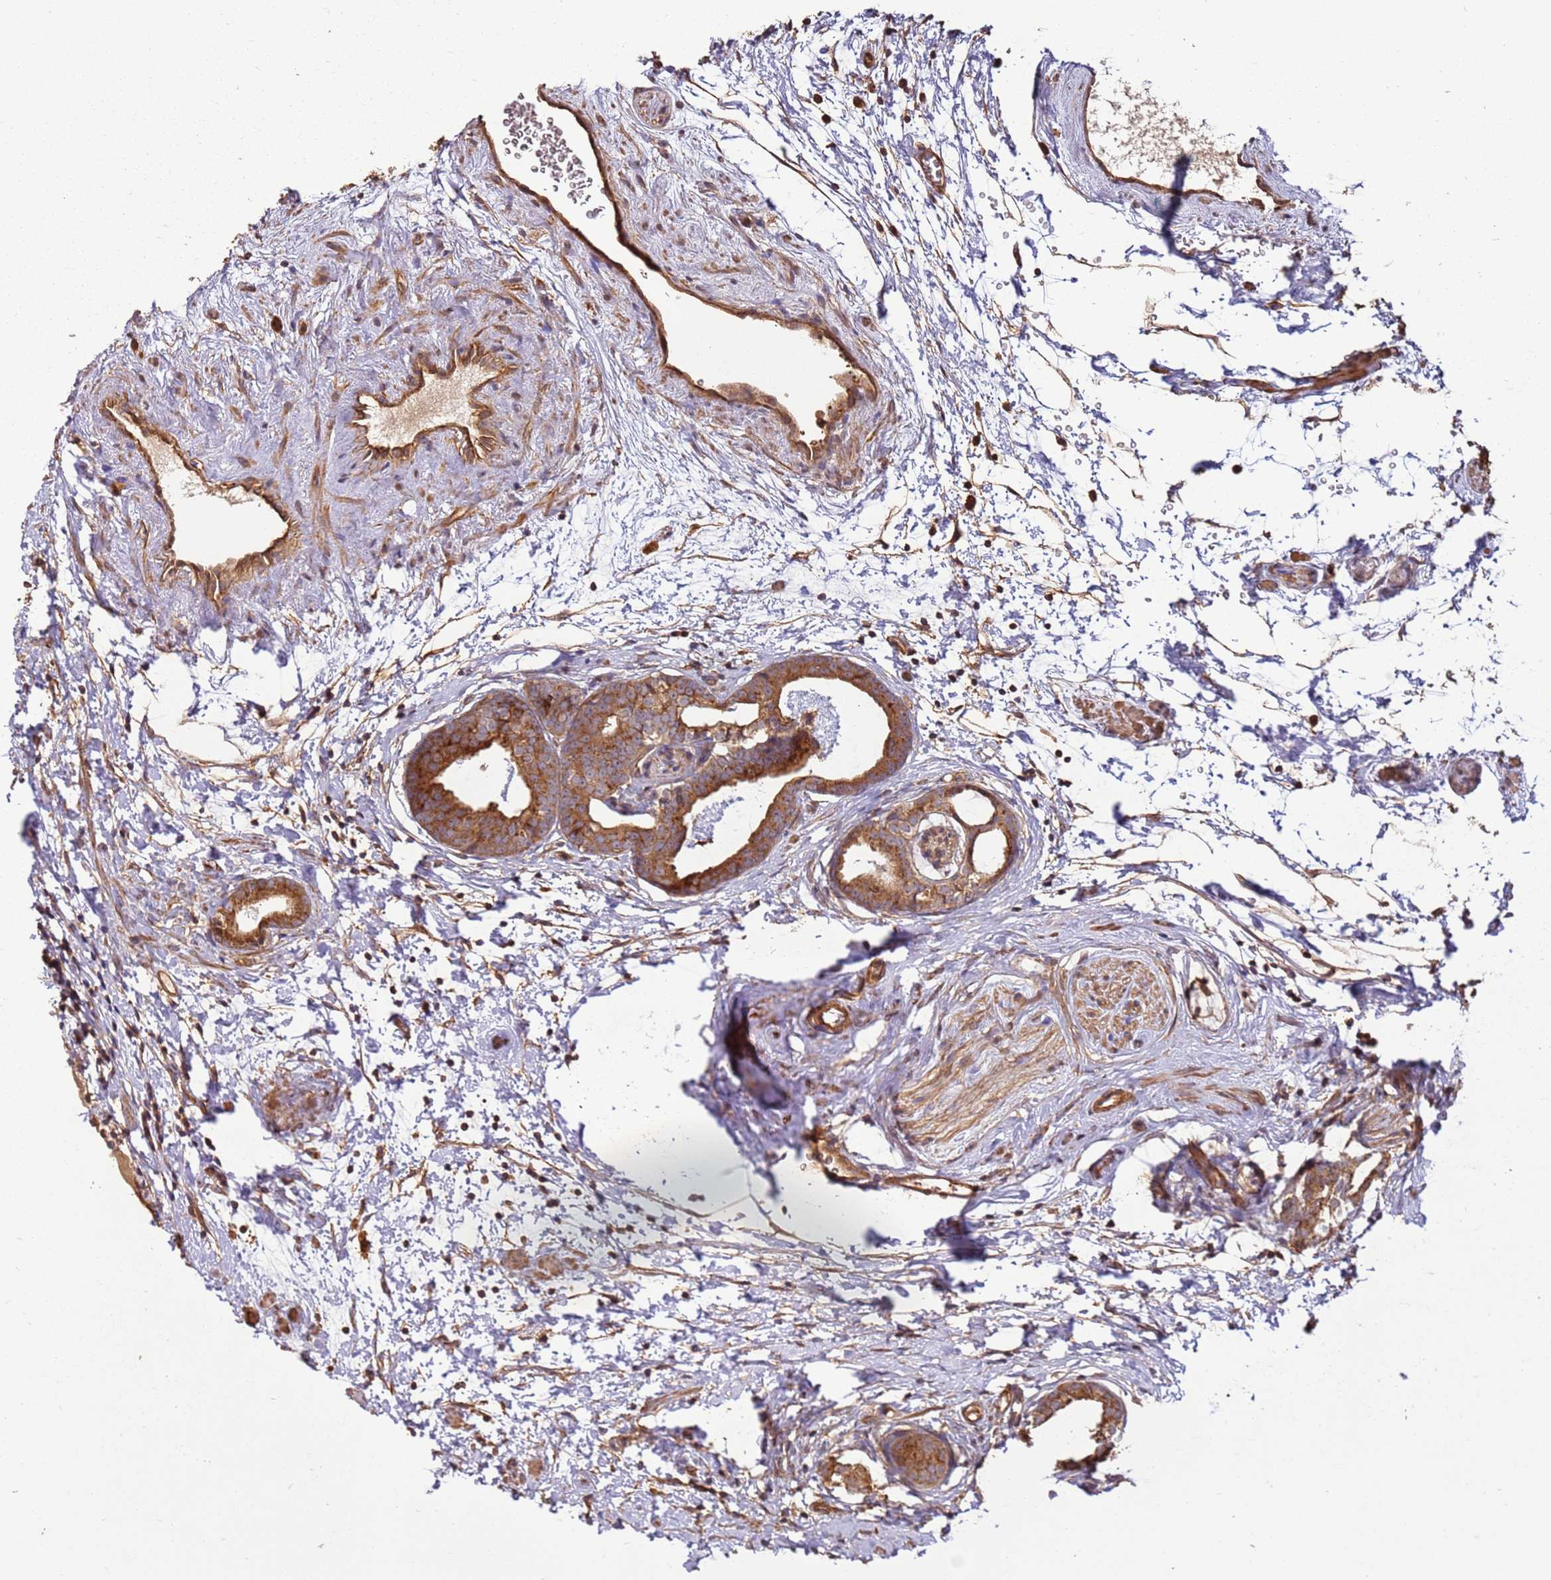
{"staining": {"intensity": "strong", "quantity": ">75%", "location": "cytoplasmic/membranous"}, "tissue": "prostate cancer", "cell_type": "Tumor cells", "image_type": "cancer", "snomed": [{"axis": "morphology", "description": "Adenocarcinoma, Low grade"}, {"axis": "topography", "description": "Prostate"}], "caption": "Prostate cancer (adenocarcinoma (low-grade)) stained with immunohistochemistry reveals strong cytoplasmic/membranous staining in approximately >75% of tumor cells.", "gene": "ACVR2A", "patient": {"sex": "male", "age": 63}}